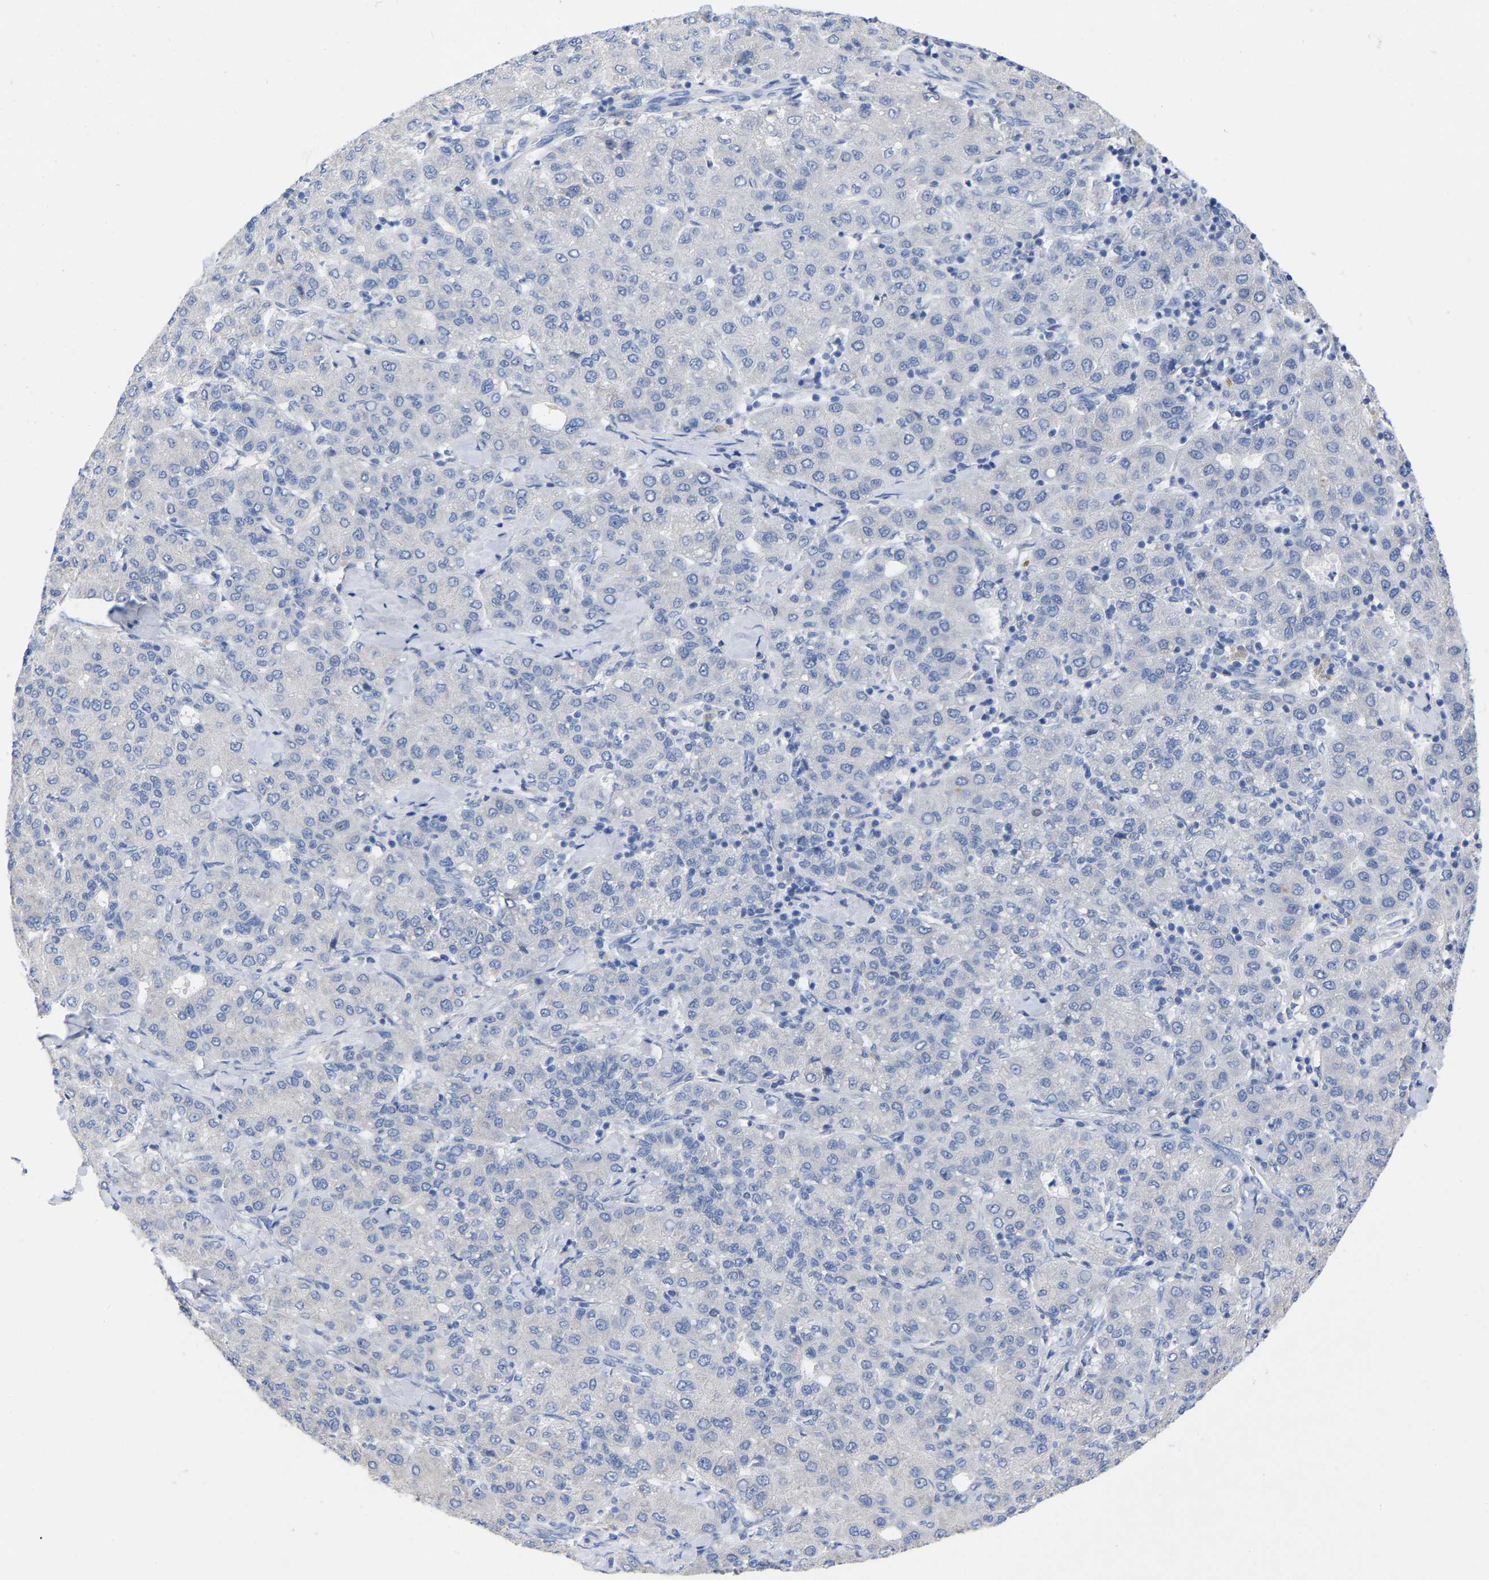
{"staining": {"intensity": "negative", "quantity": "none", "location": "none"}, "tissue": "liver cancer", "cell_type": "Tumor cells", "image_type": "cancer", "snomed": [{"axis": "morphology", "description": "Carcinoma, Hepatocellular, NOS"}, {"axis": "topography", "description": "Liver"}], "caption": "Tumor cells show no significant protein positivity in hepatocellular carcinoma (liver). (Stains: DAB IHC with hematoxylin counter stain, Microscopy: brightfield microscopy at high magnification).", "gene": "HAPLN1", "patient": {"sex": "male", "age": 65}}